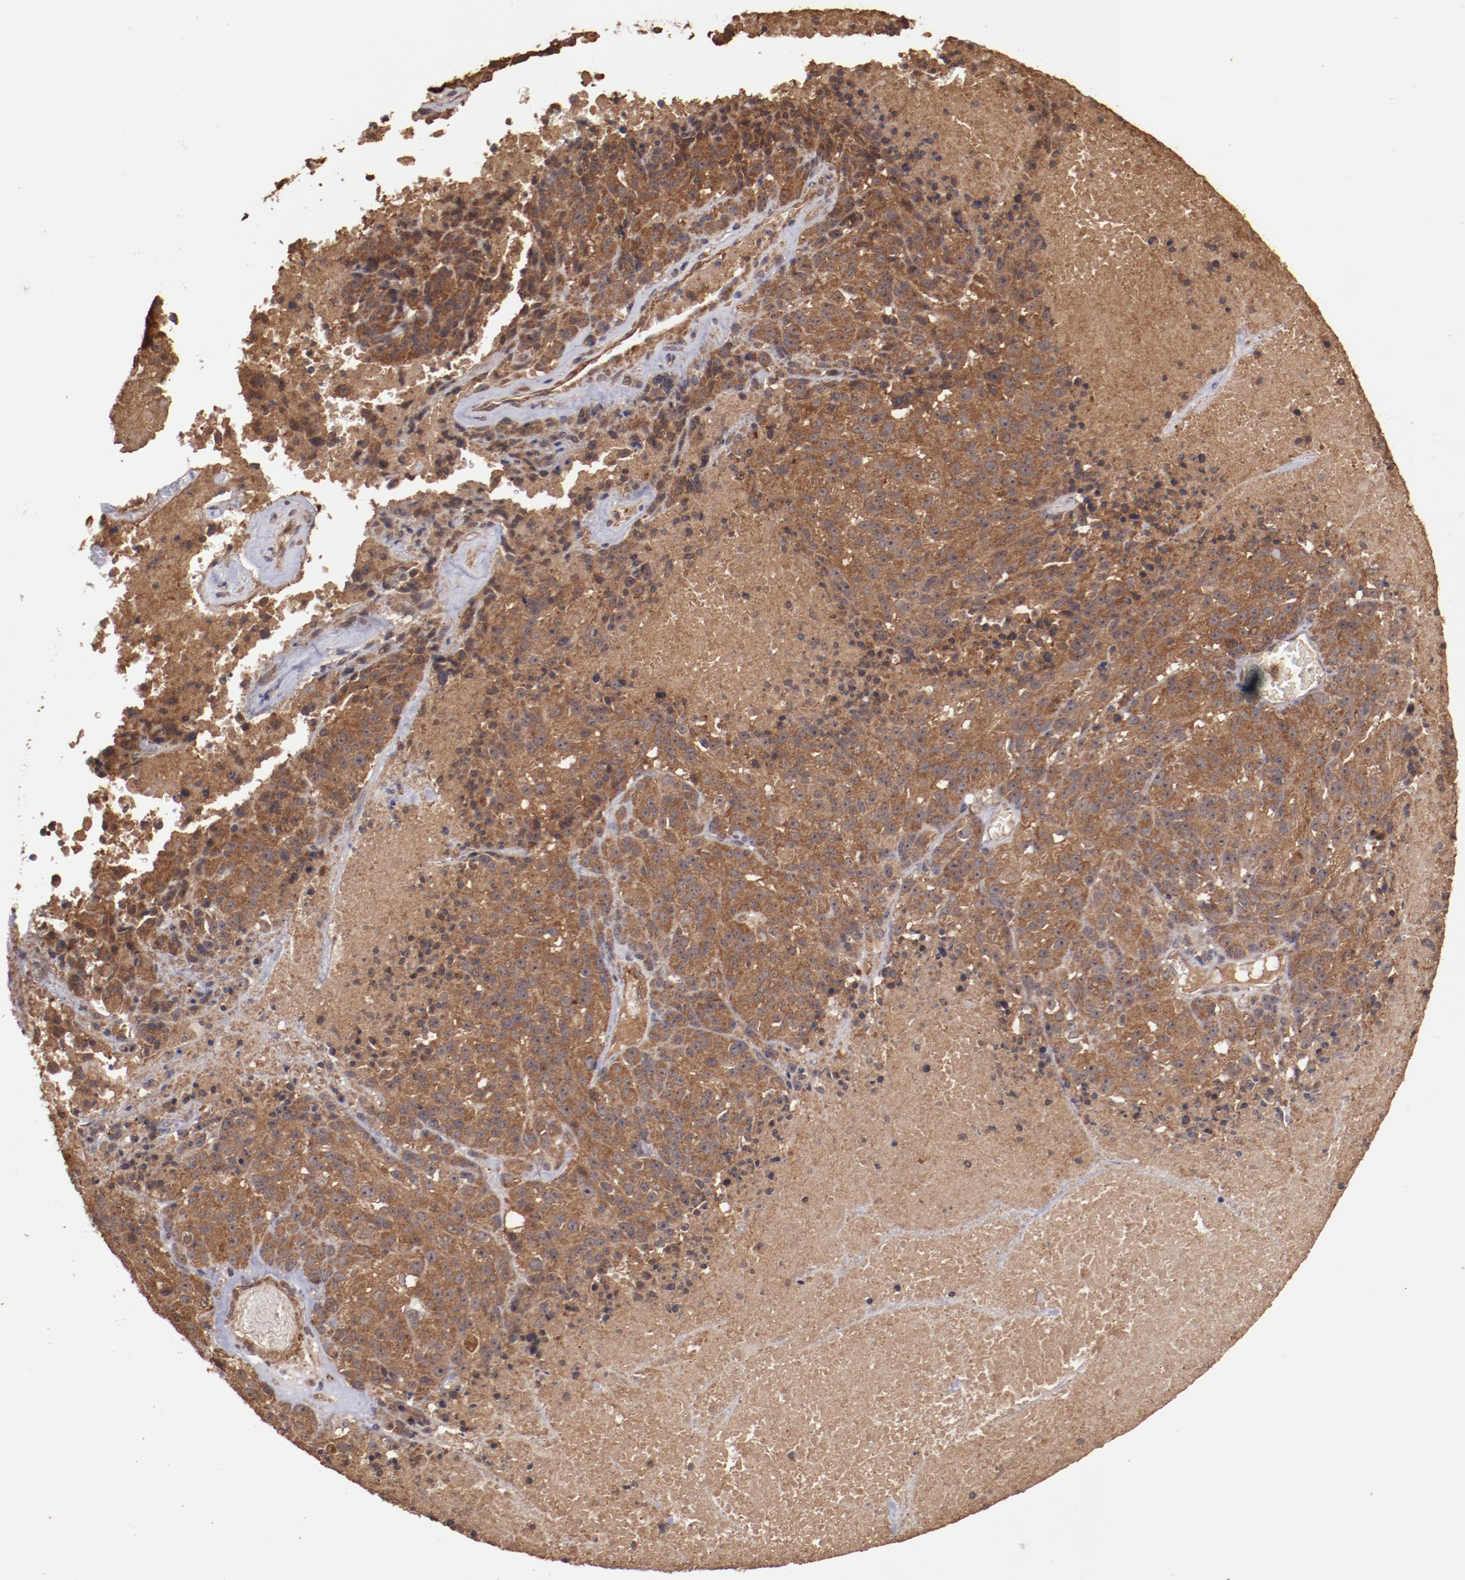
{"staining": {"intensity": "strong", "quantity": ">75%", "location": "cytoplasmic/membranous"}, "tissue": "melanoma", "cell_type": "Tumor cells", "image_type": "cancer", "snomed": [{"axis": "morphology", "description": "Malignant melanoma, Metastatic site"}, {"axis": "topography", "description": "Cerebral cortex"}], "caption": "Melanoma tissue shows strong cytoplasmic/membranous staining in about >75% of tumor cells The protein of interest is shown in brown color, while the nuclei are stained blue.", "gene": "TXNDC16", "patient": {"sex": "female", "age": 52}}